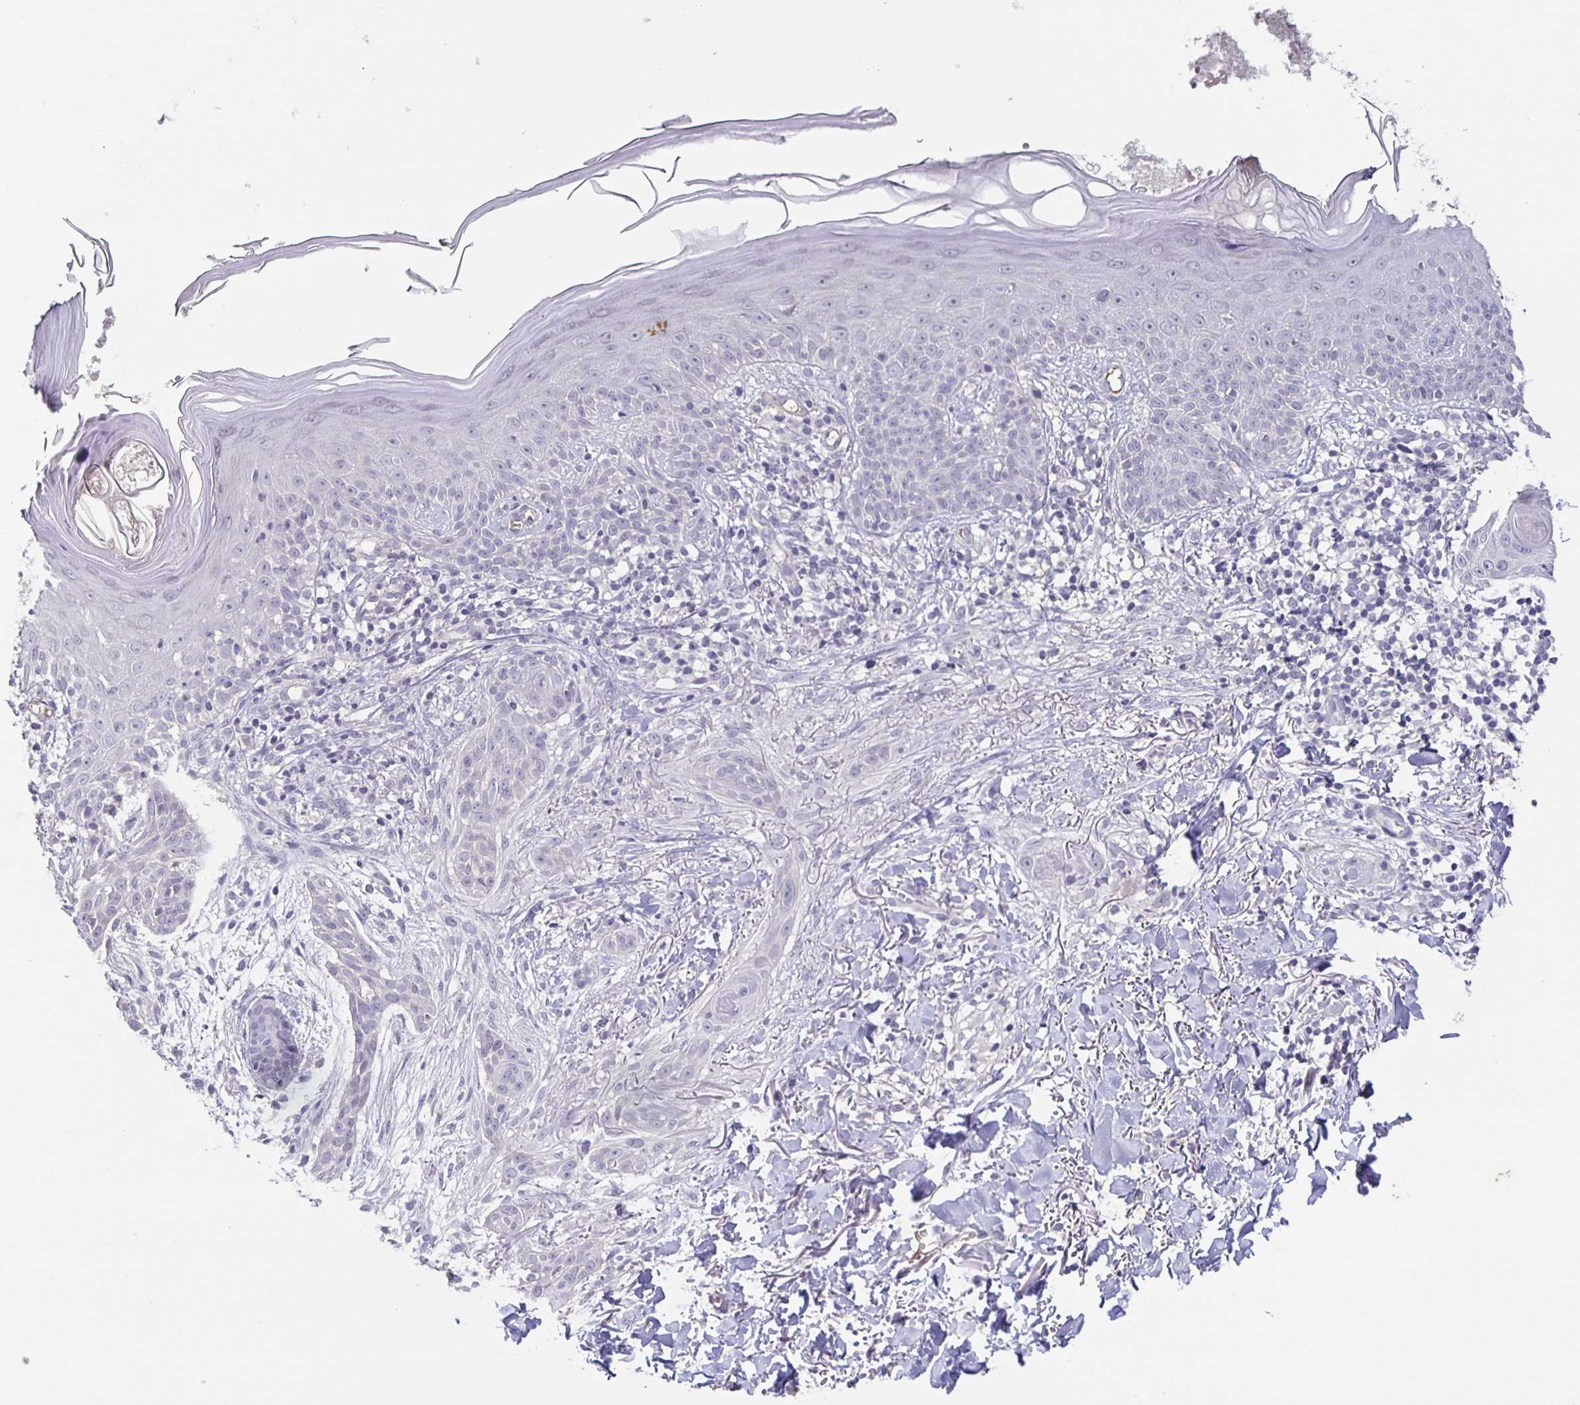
{"staining": {"intensity": "negative", "quantity": "none", "location": "none"}, "tissue": "skin cancer", "cell_type": "Tumor cells", "image_type": "cancer", "snomed": [{"axis": "morphology", "description": "Basal cell carcinoma"}, {"axis": "morphology", "description": "BCC, high aggressive"}, {"axis": "topography", "description": "Skin"}], "caption": "IHC micrograph of neoplastic tissue: skin cancer (basal cell carcinoma) stained with DAB (3,3'-diaminobenzidine) reveals no significant protein staining in tumor cells.", "gene": "INSL5", "patient": {"sex": "male", "age": 64}}